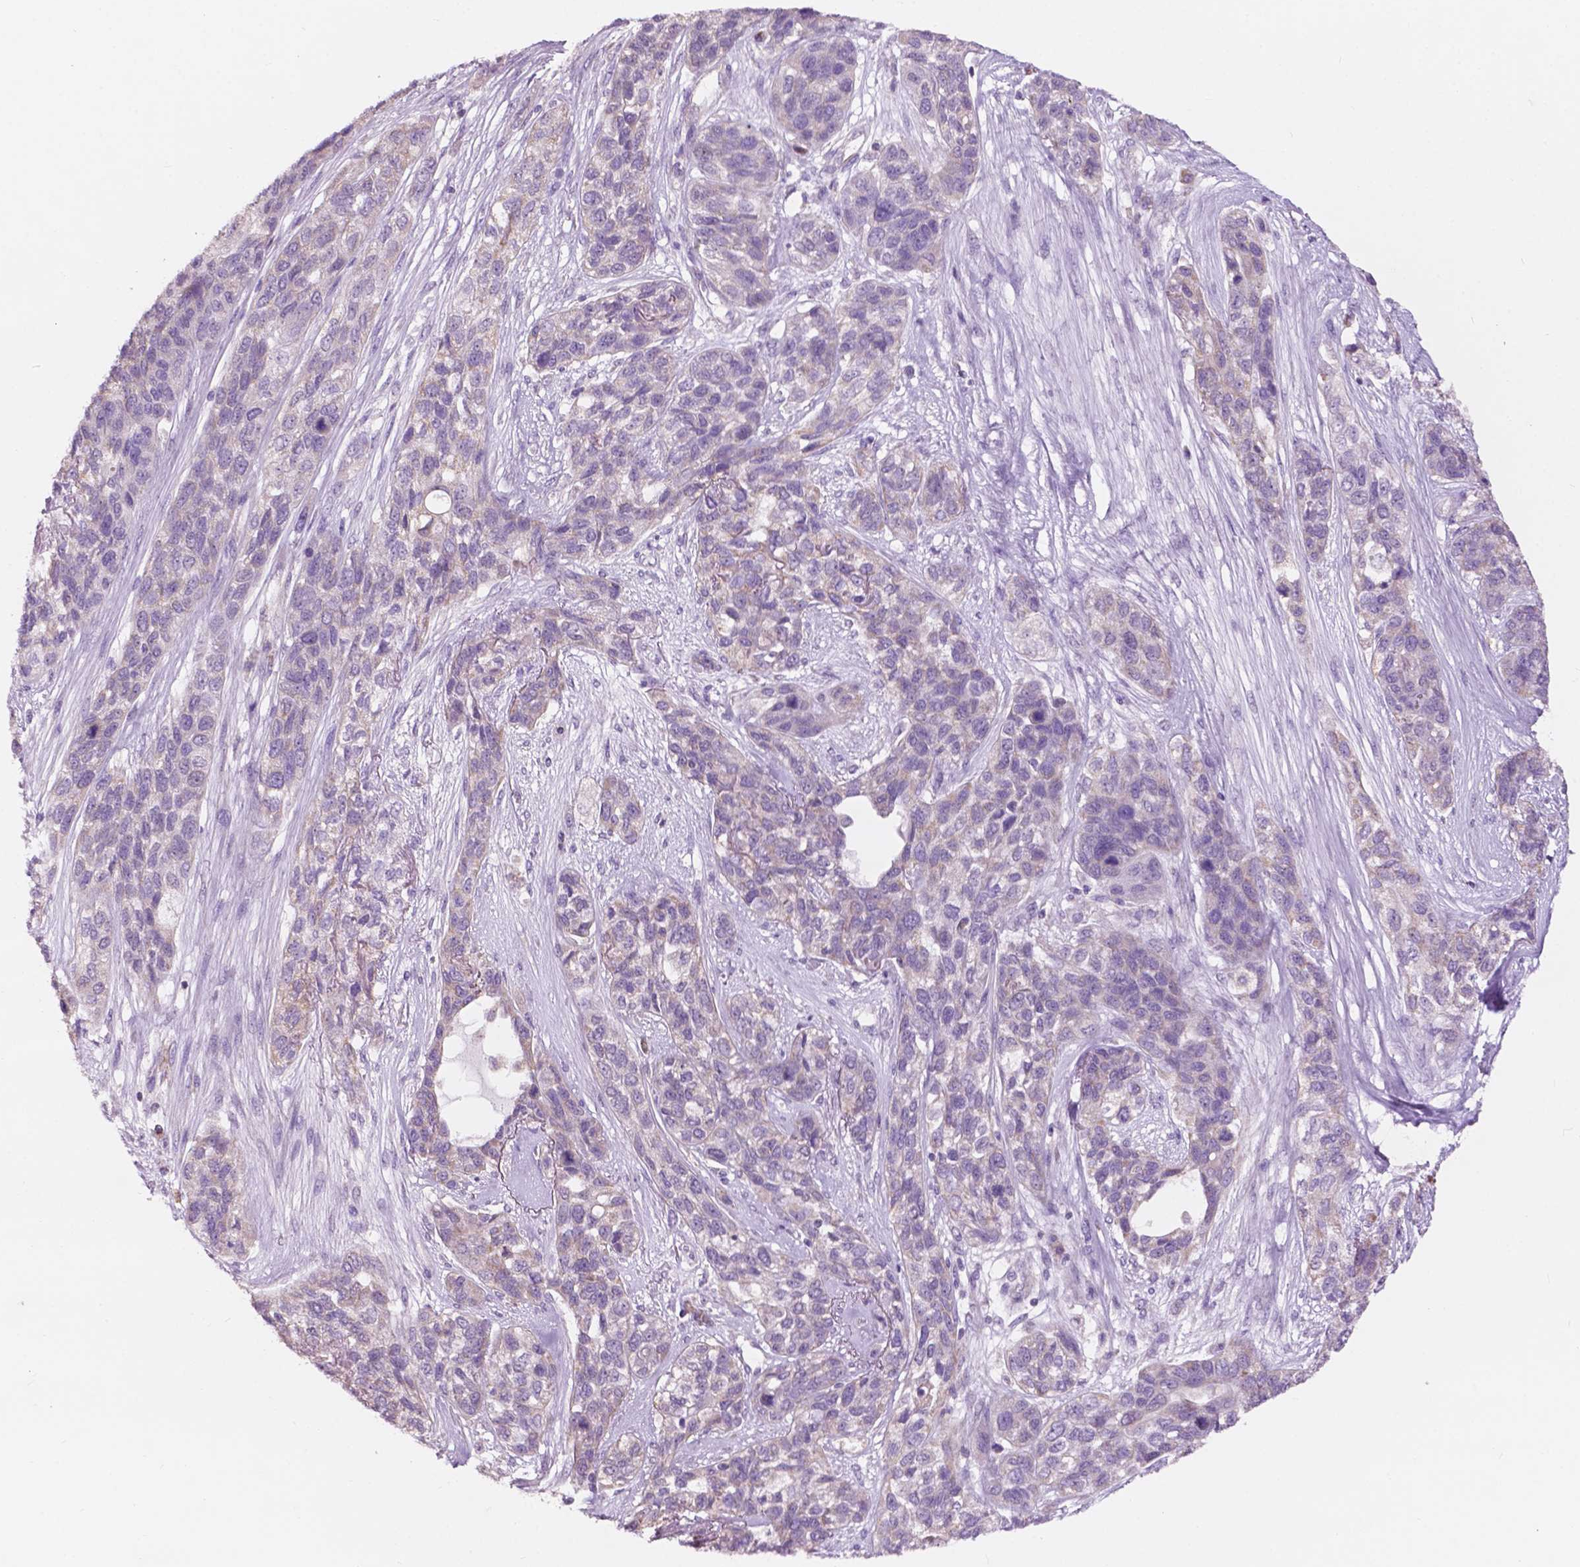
{"staining": {"intensity": "negative", "quantity": "none", "location": "none"}, "tissue": "lung cancer", "cell_type": "Tumor cells", "image_type": "cancer", "snomed": [{"axis": "morphology", "description": "Squamous cell carcinoma, NOS"}, {"axis": "topography", "description": "Lung"}], "caption": "IHC of human lung cancer (squamous cell carcinoma) exhibits no staining in tumor cells. Brightfield microscopy of immunohistochemistry stained with DAB (brown) and hematoxylin (blue), captured at high magnification.", "gene": "NDUFS1", "patient": {"sex": "female", "age": 70}}